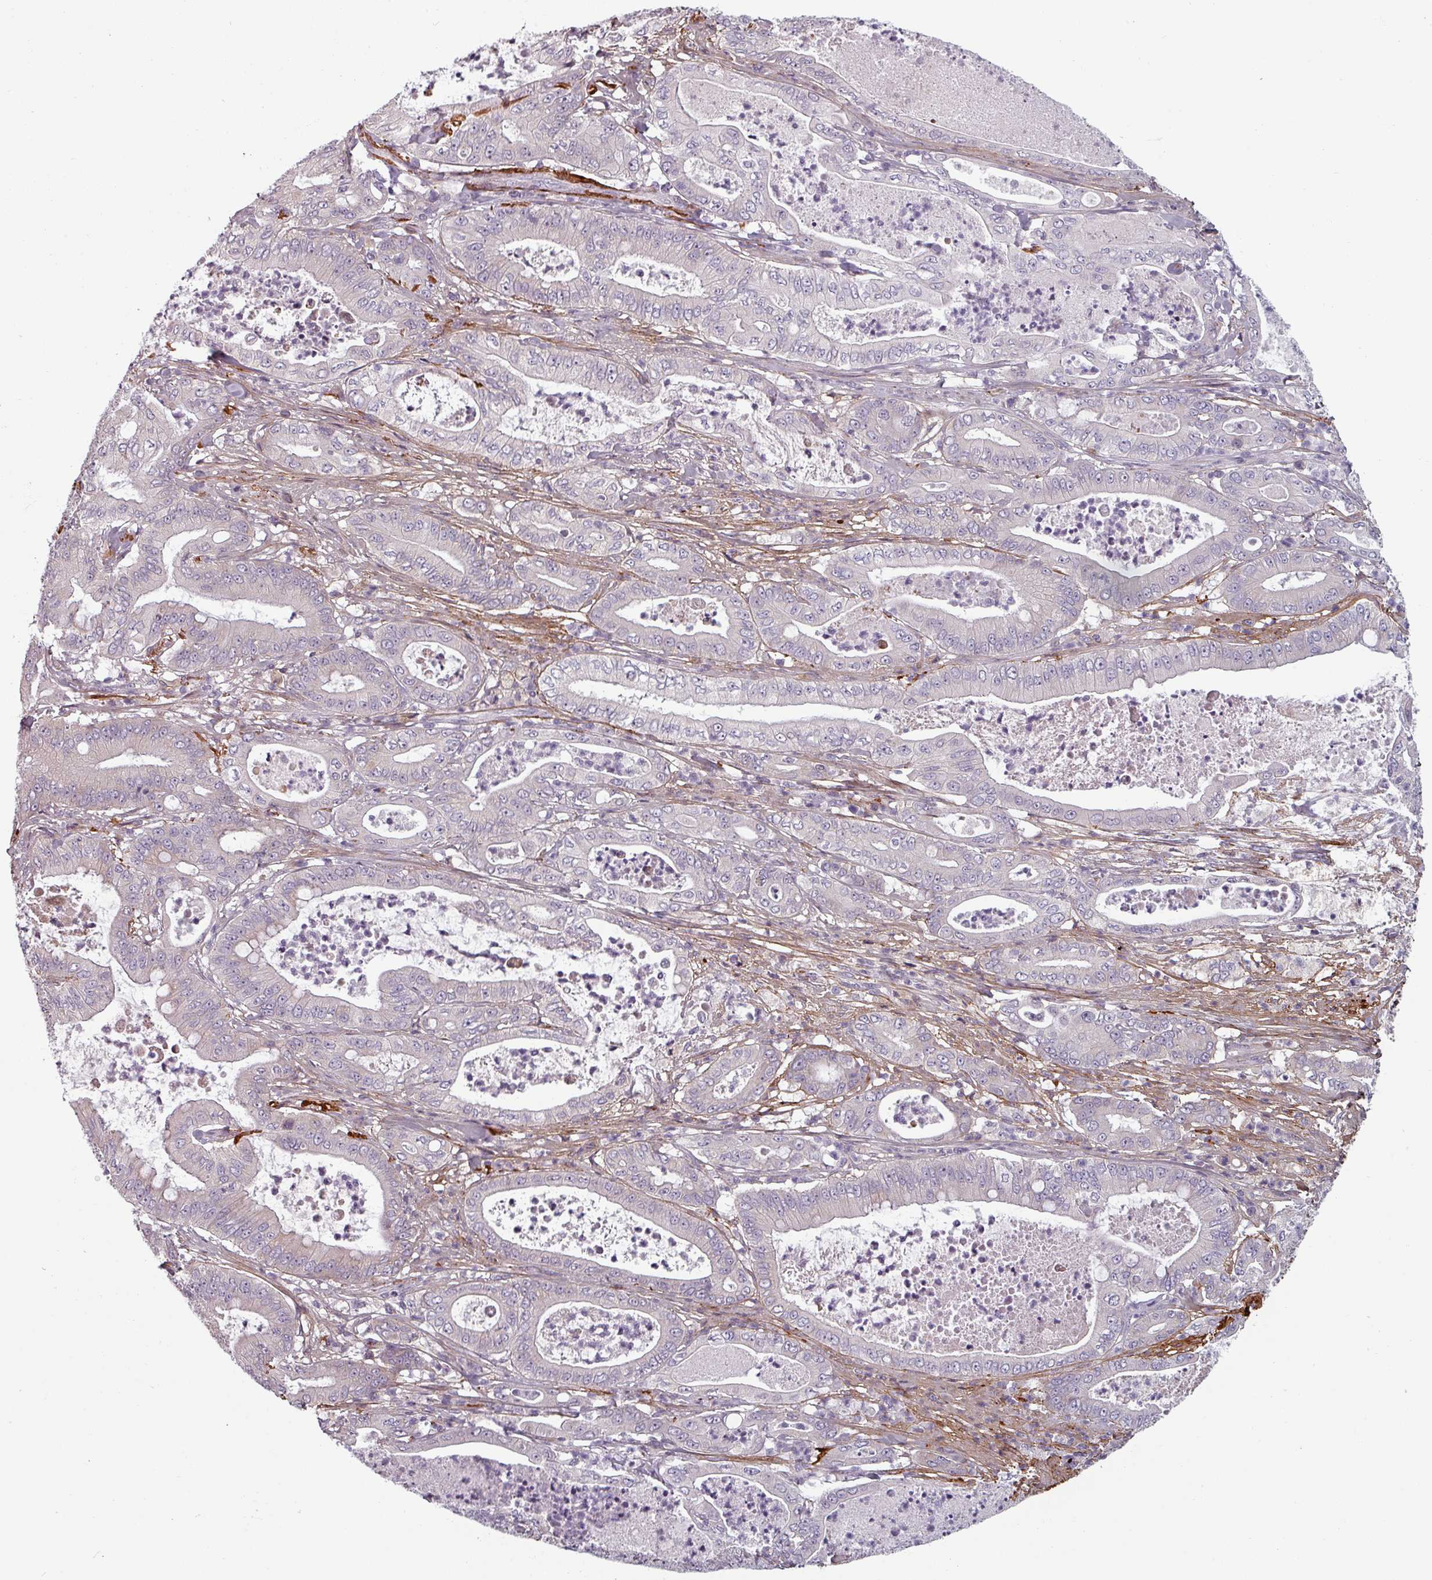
{"staining": {"intensity": "negative", "quantity": "none", "location": "none"}, "tissue": "pancreatic cancer", "cell_type": "Tumor cells", "image_type": "cancer", "snomed": [{"axis": "morphology", "description": "Adenocarcinoma, NOS"}, {"axis": "topography", "description": "Pancreas"}], "caption": "Protein analysis of adenocarcinoma (pancreatic) reveals no significant positivity in tumor cells.", "gene": "CYB5RL", "patient": {"sex": "male", "age": 71}}